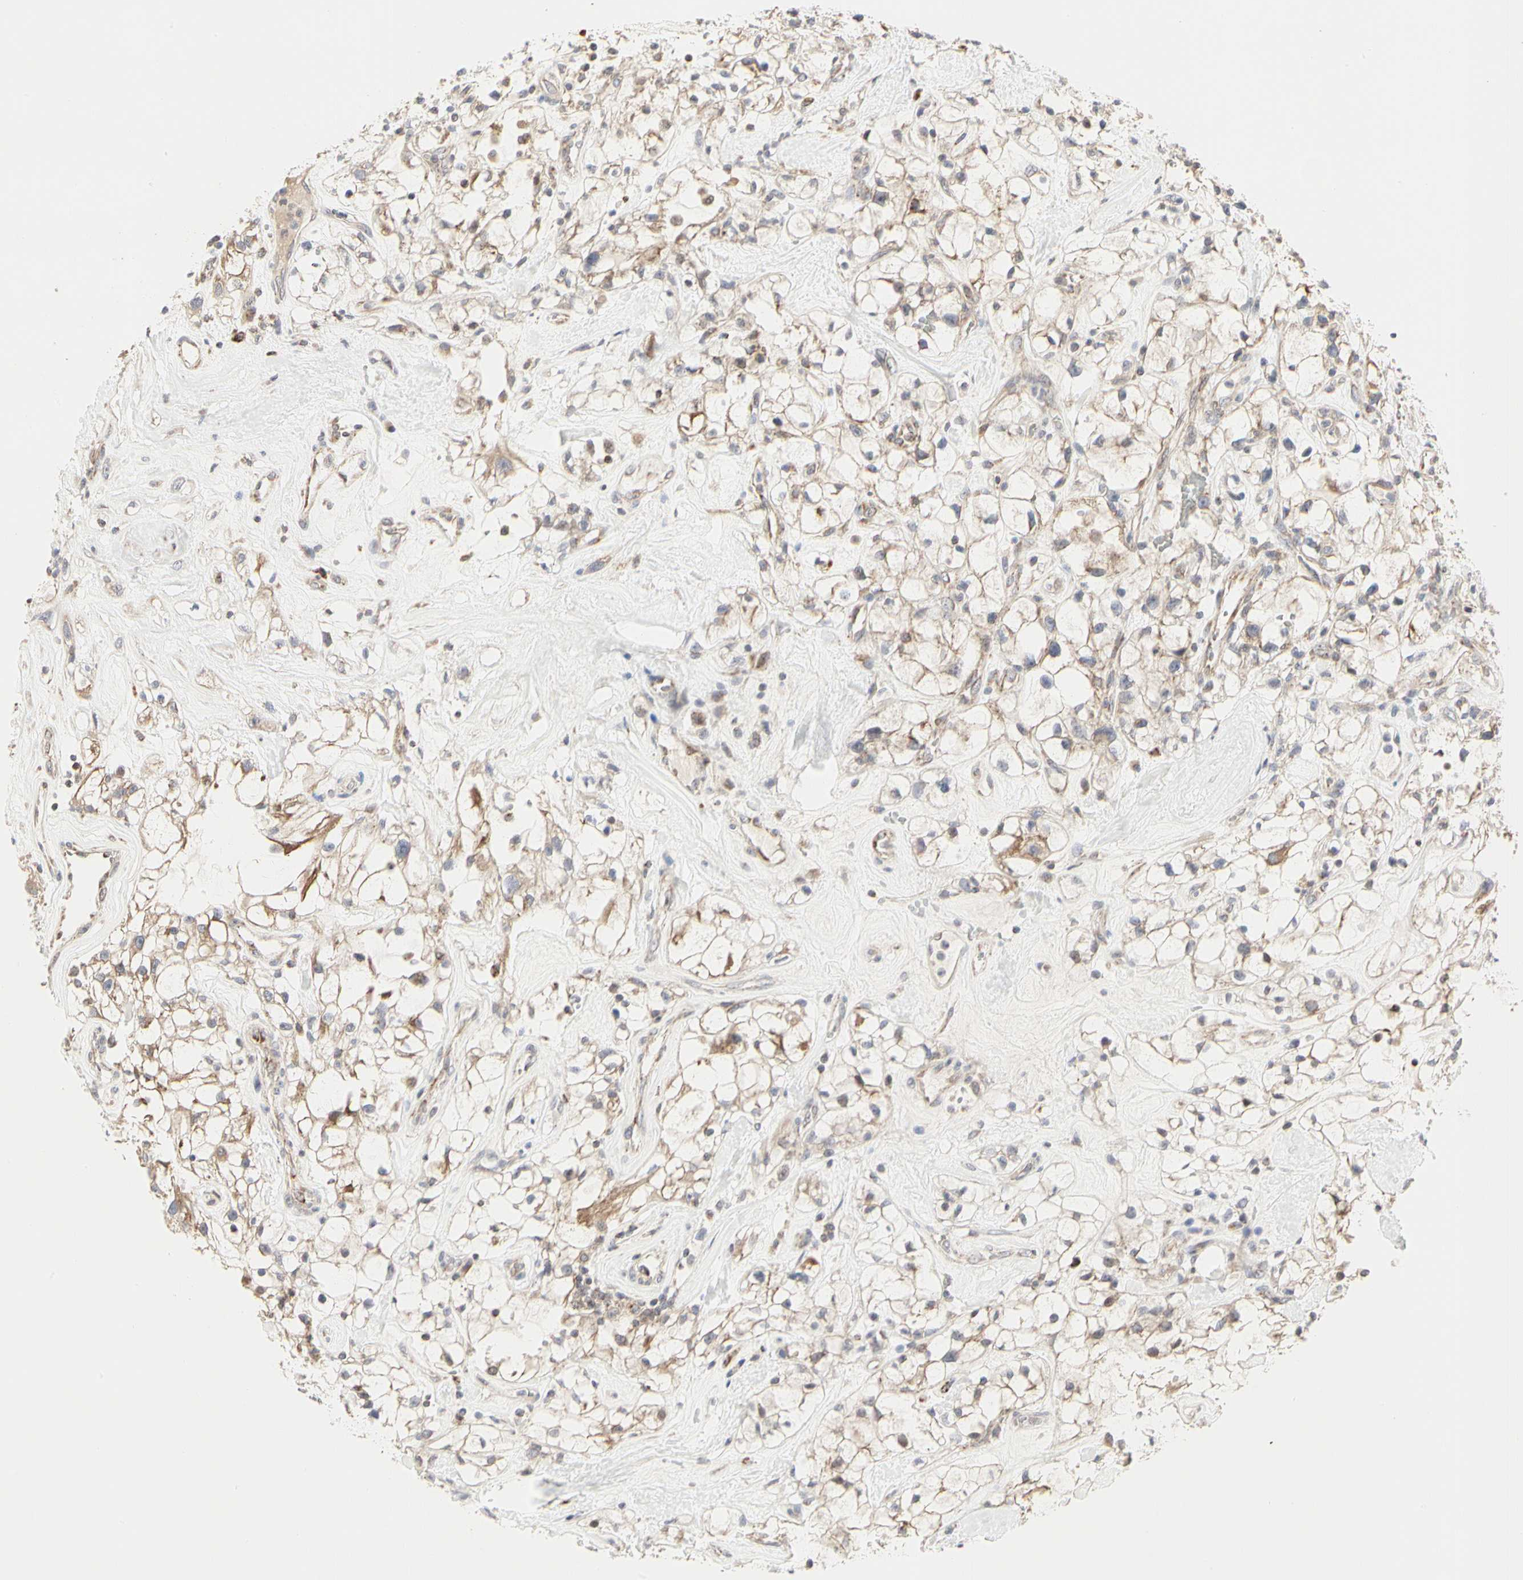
{"staining": {"intensity": "weak", "quantity": "25%-75%", "location": "cytoplasmic/membranous"}, "tissue": "renal cancer", "cell_type": "Tumor cells", "image_type": "cancer", "snomed": [{"axis": "morphology", "description": "Adenocarcinoma, NOS"}, {"axis": "topography", "description": "Kidney"}], "caption": "Immunohistochemical staining of human adenocarcinoma (renal) exhibits low levels of weak cytoplasmic/membranous positivity in approximately 25%-75% of tumor cells.", "gene": "TSKU", "patient": {"sex": "female", "age": 60}}